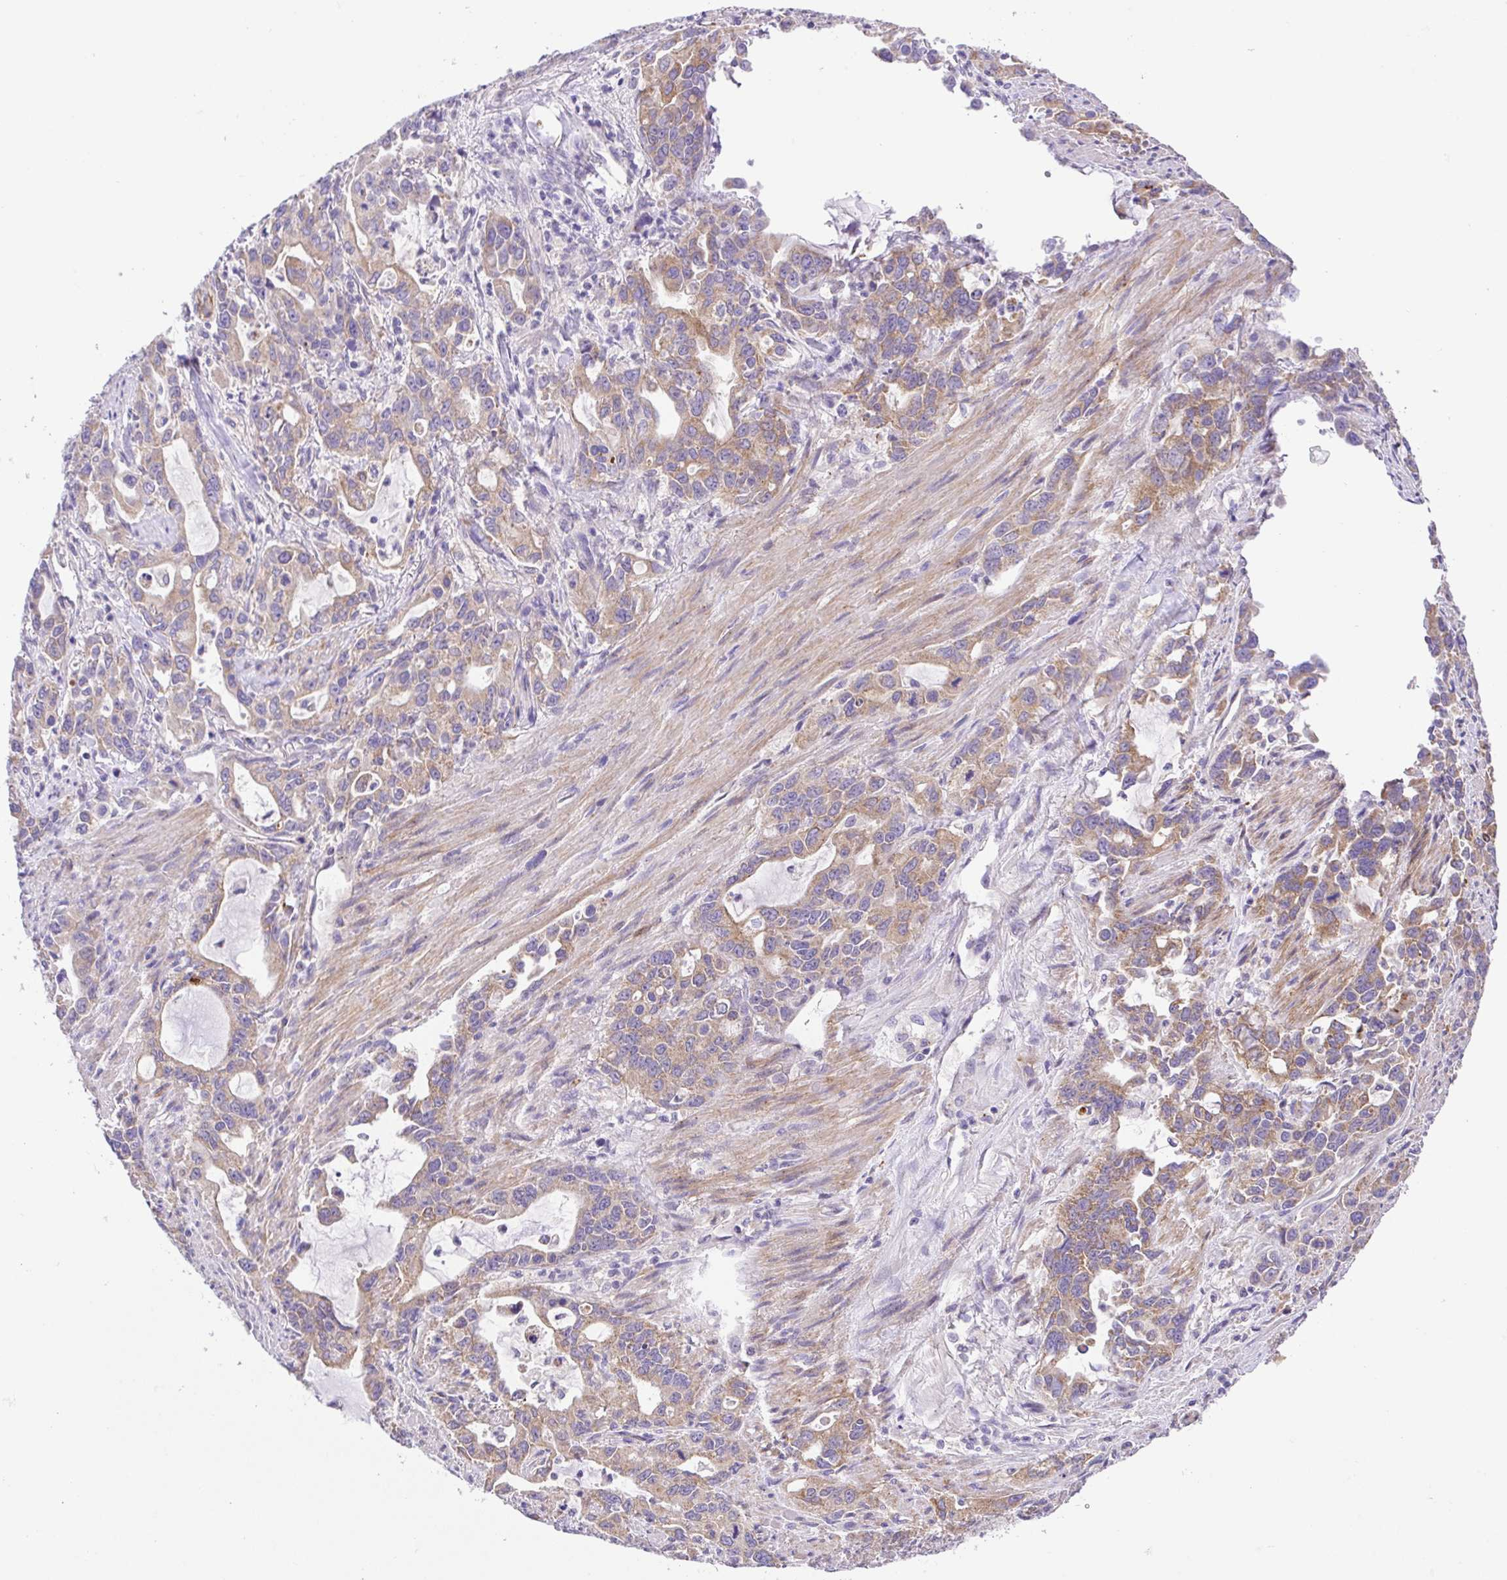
{"staining": {"intensity": "moderate", "quantity": "25%-75%", "location": "cytoplasmic/membranous"}, "tissue": "stomach cancer", "cell_type": "Tumor cells", "image_type": "cancer", "snomed": [{"axis": "morphology", "description": "Adenocarcinoma, NOS"}, {"axis": "topography", "description": "Stomach, upper"}], "caption": "This is an image of immunohistochemistry staining of stomach adenocarcinoma, which shows moderate positivity in the cytoplasmic/membranous of tumor cells.", "gene": "SLC13A1", "patient": {"sex": "male", "age": 85}}